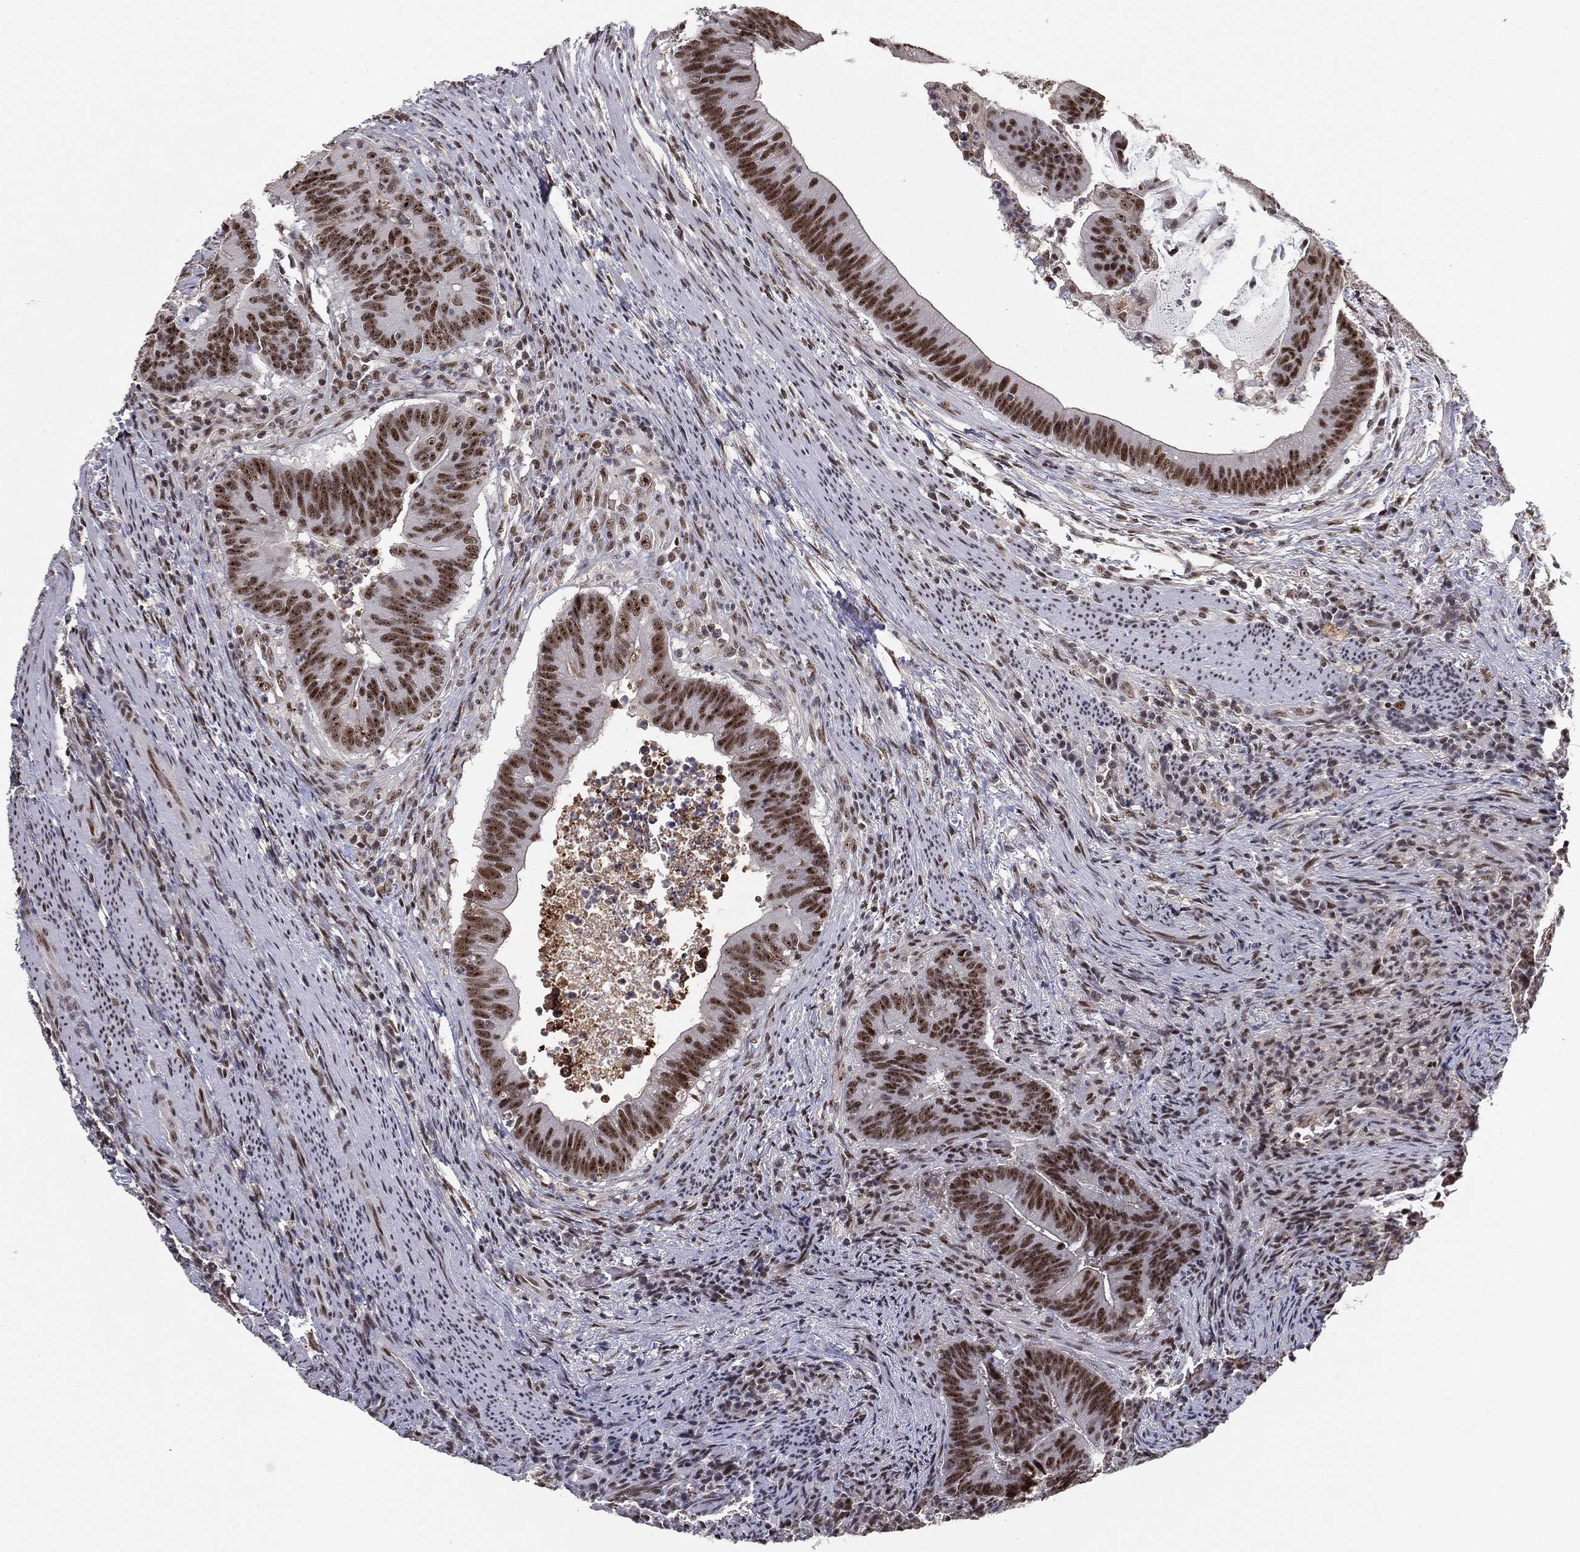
{"staining": {"intensity": "strong", "quantity": ">75%", "location": "nuclear"}, "tissue": "colorectal cancer", "cell_type": "Tumor cells", "image_type": "cancer", "snomed": [{"axis": "morphology", "description": "Adenocarcinoma, NOS"}, {"axis": "topography", "description": "Colon"}], "caption": "A micrograph showing strong nuclear expression in approximately >75% of tumor cells in colorectal adenocarcinoma, as visualized by brown immunohistochemical staining.", "gene": "GPALPP1", "patient": {"sex": "female", "age": 87}}